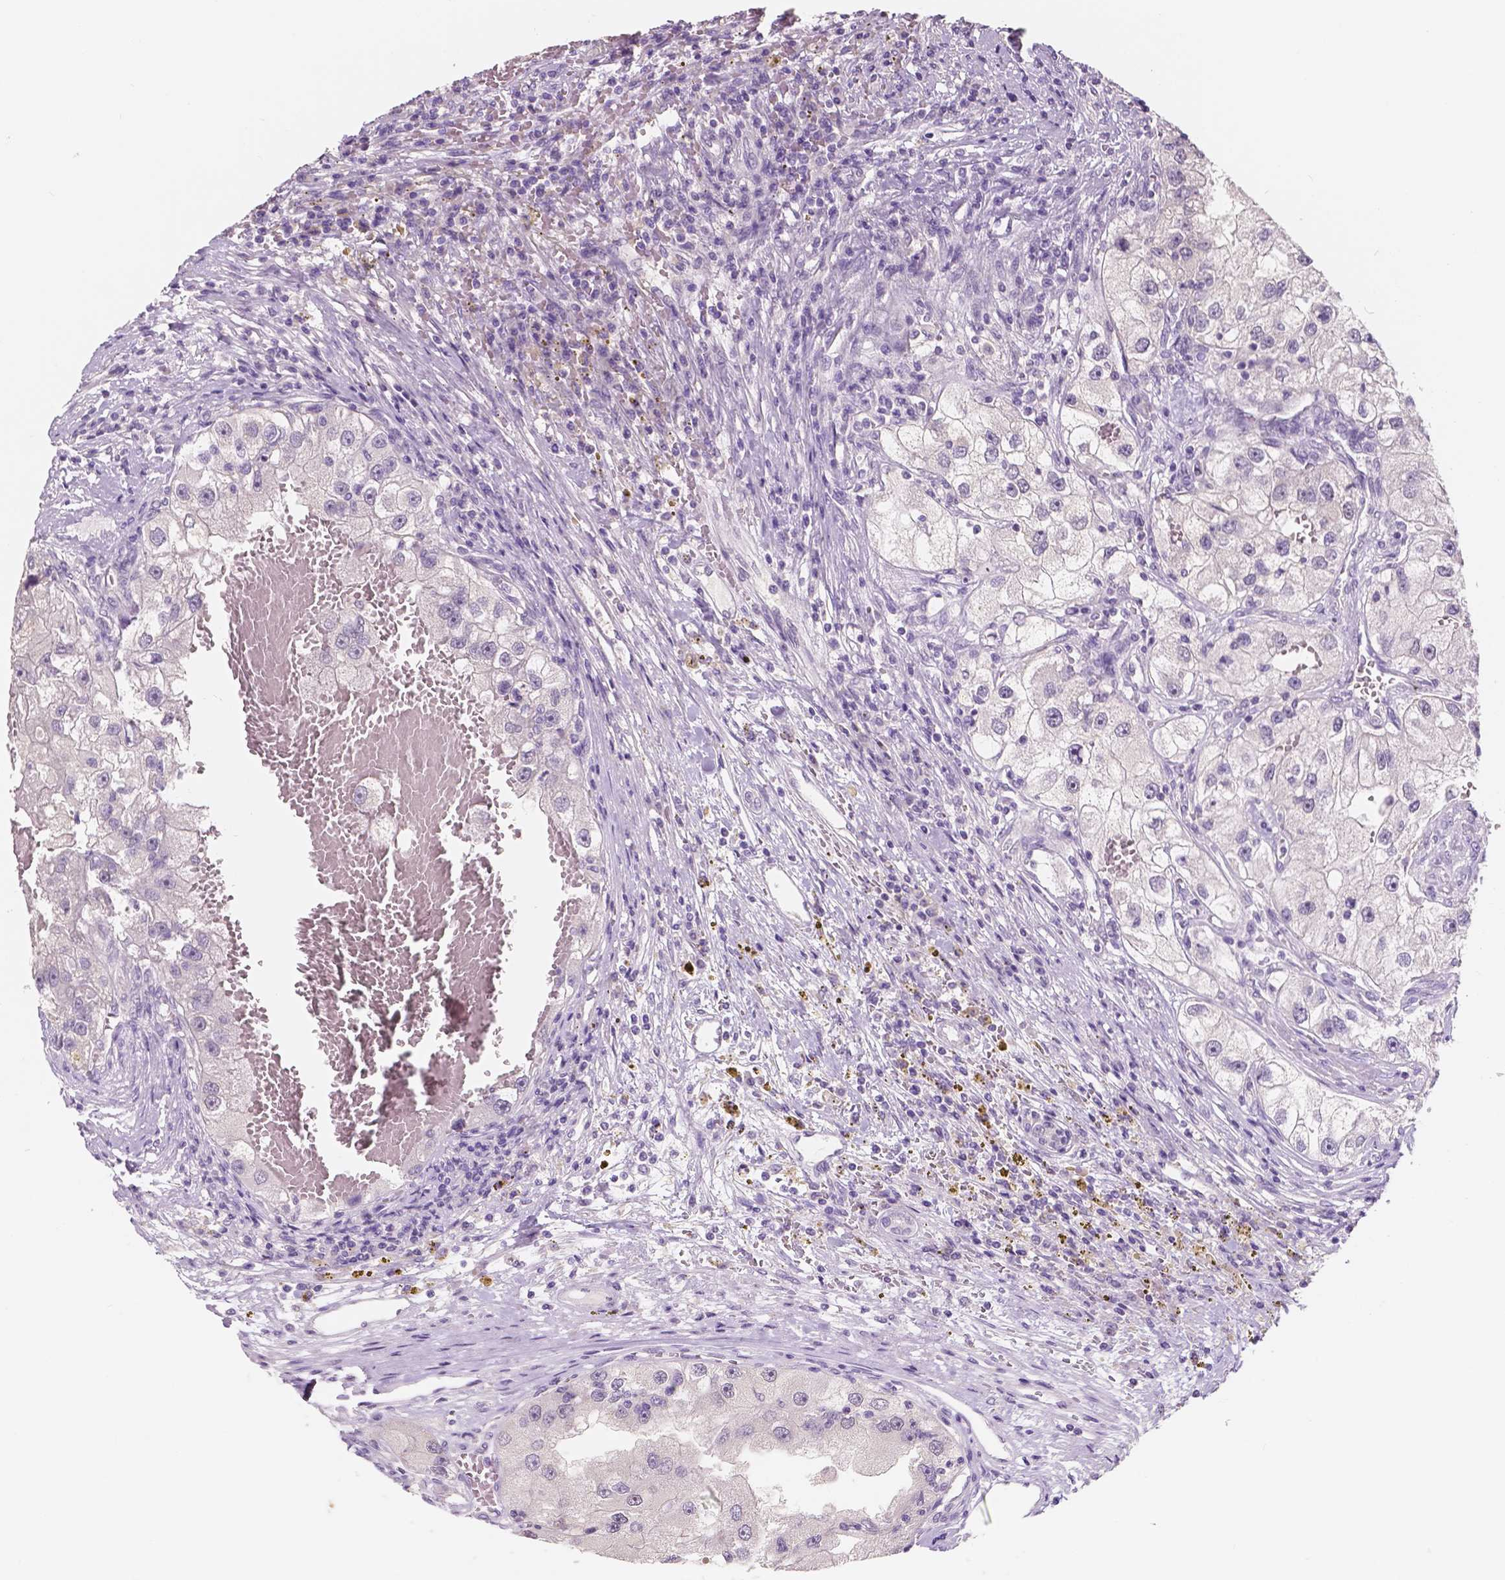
{"staining": {"intensity": "negative", "quantity": "none", "location": "none"}, "tissue": "renal cancer", "cell_type": "Tumor cells", "image_type": "cancer", "snomed": [{"axis": "morphology", "description": "Adenocarcinoma, NOS"}, {"axis": "topography", "description": "Kidney"}], "caption": "Immunohistochemistry of adenocarcinoma (renal) exhibits no positivity in tumor cells. The staining was performed using DAB to visualize the protein expression in brown, while the nuclei were stained in blue with hematoxylin (Magnification: 20x).", "gene": "TAL1", "patient": {"sex": "male", "age": 63}}